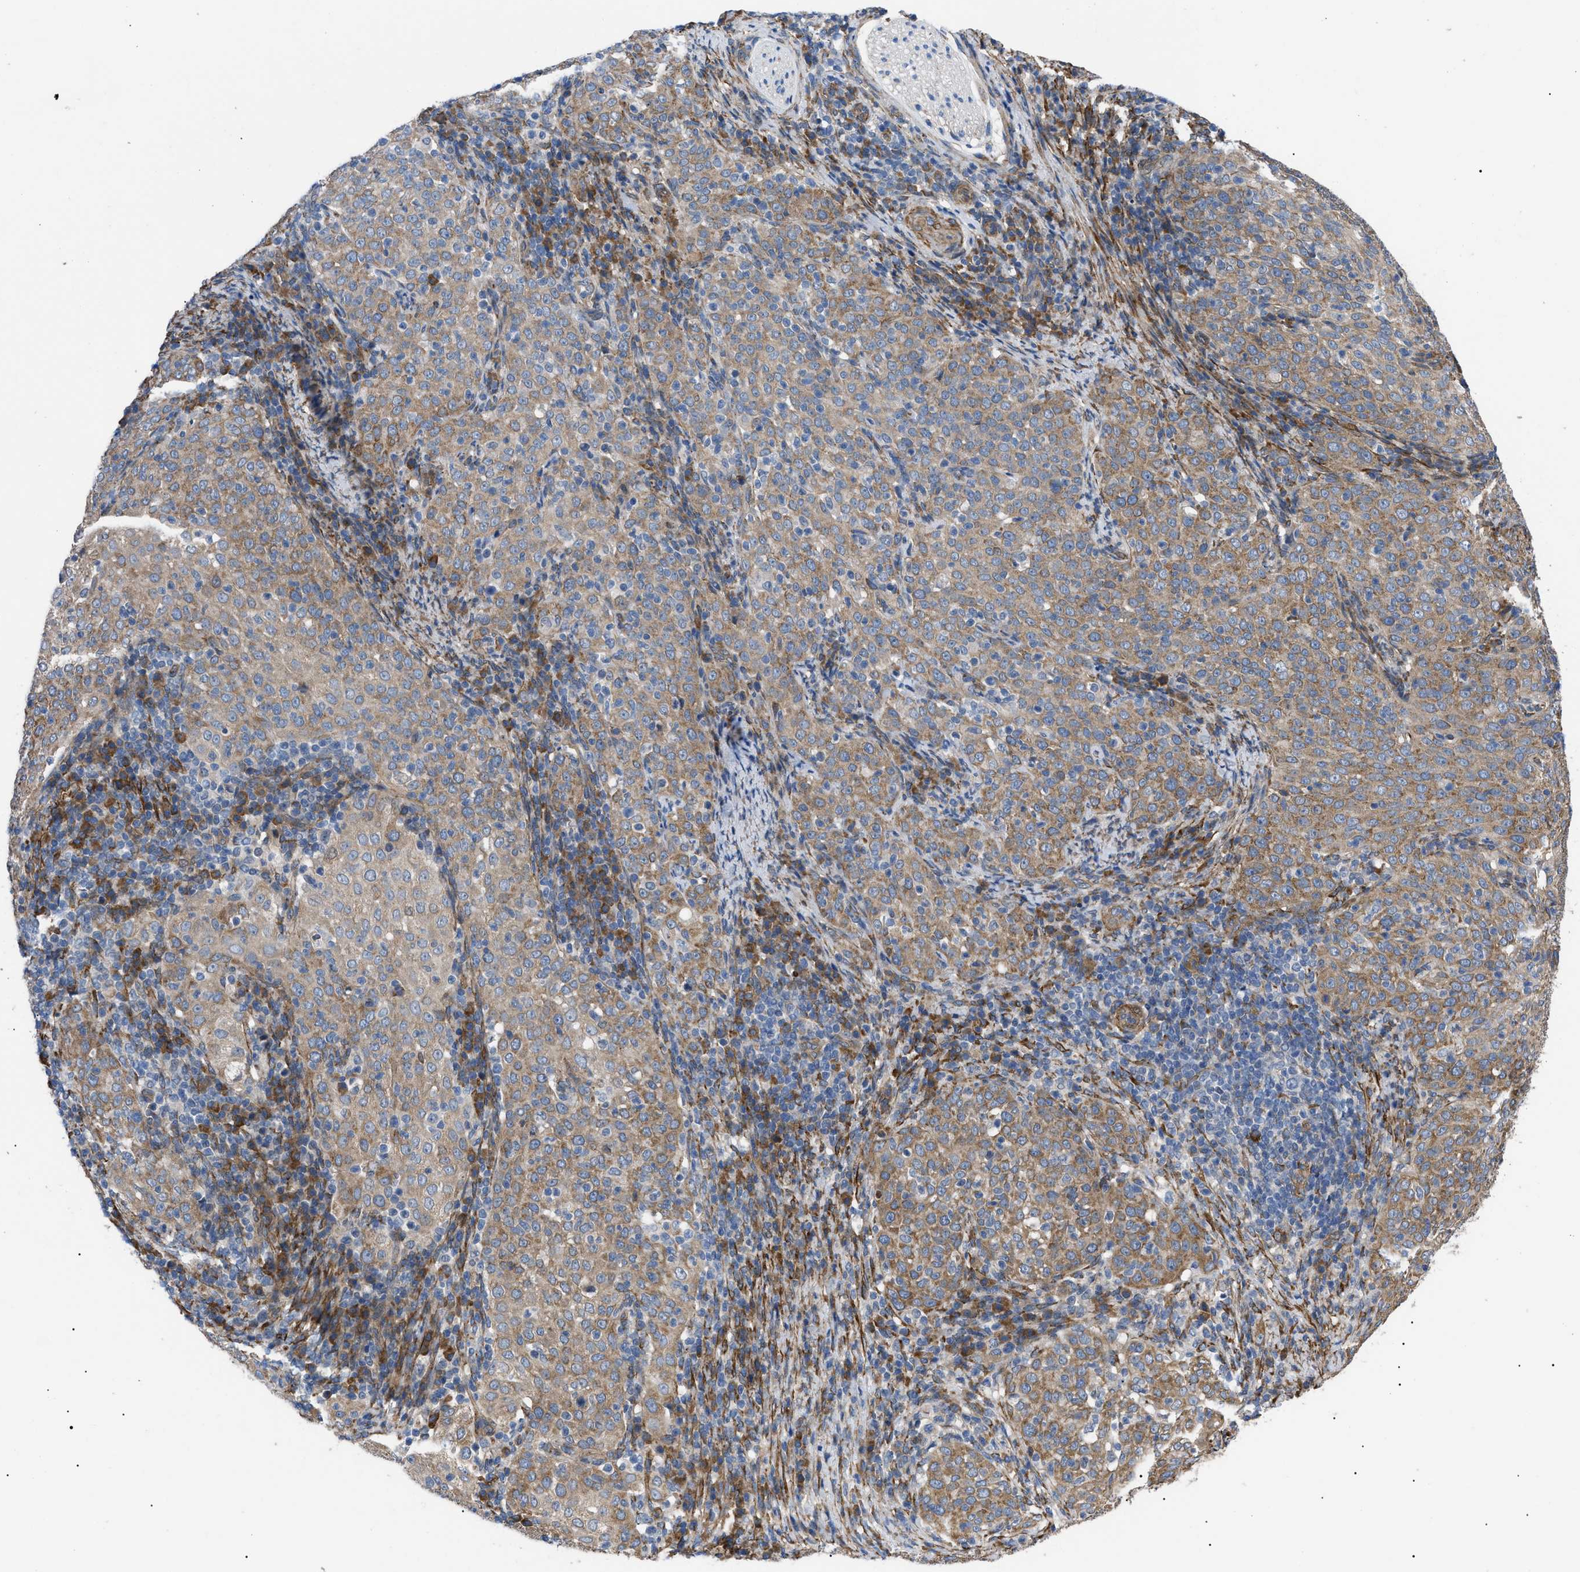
{"staining": {"intensity": "moderate", "quantity": ">75%", "location": "cytoplasmic/membranous"}, "tissue": "cervical cancer", "cell_type": "Tumor cells", "image_type": "cancer", "snomed": [{"axis": "morphology", "description": "Squamous cell carcinoma, NOS"}, {"axis": "topography", "description": "Cervix"}], "caption": "The photomicrograph reveals immunohistochemical staining of cervical squamous cell carcinoma. There is moderate cytoplasmic/membranous expression is identified in about >75% of tumor cells.", "gene": "MYO10", "patient": {"sex": "female", "age": 51}}